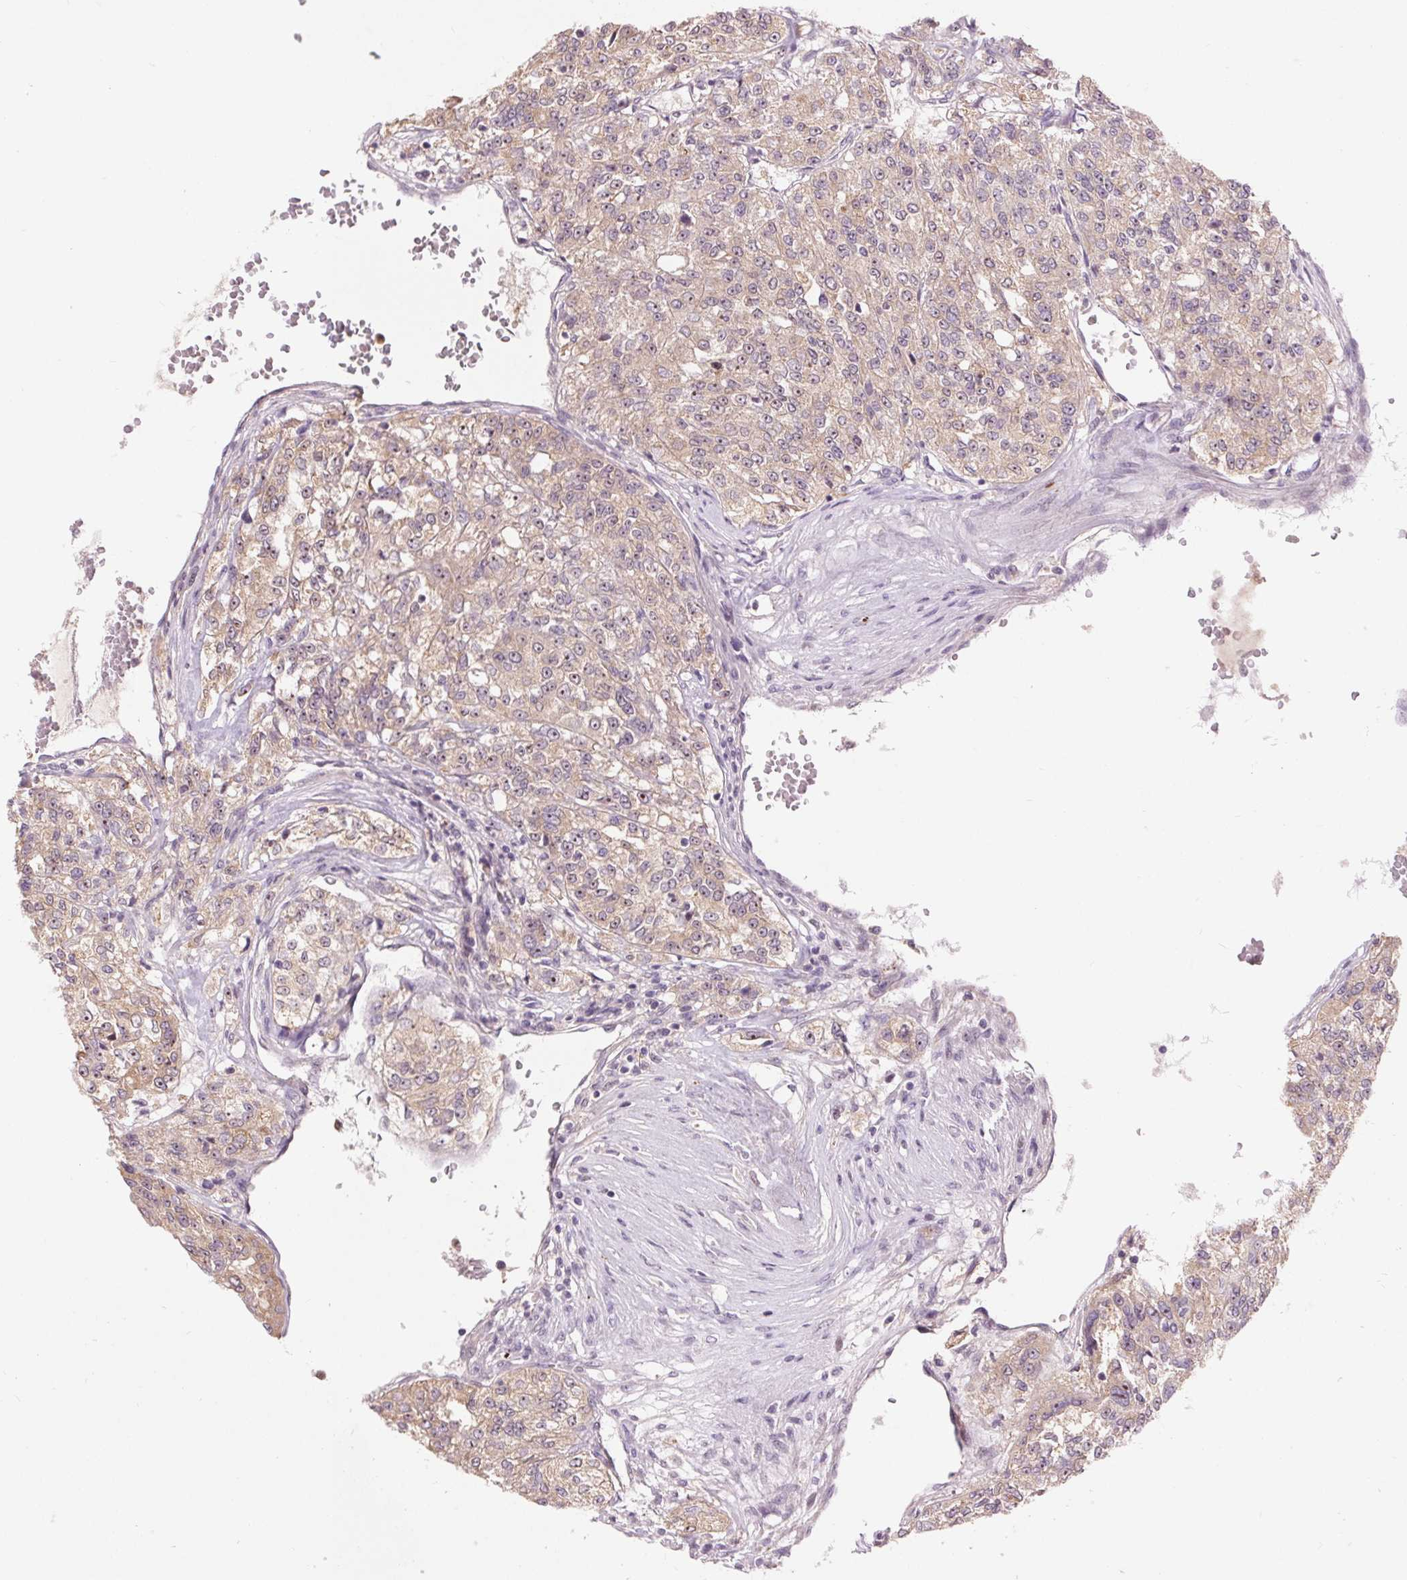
{"staining": {"intensity": "weak", "quantity": "25%-75%", "location": "cytoplasmic/membranous"}, "tissue": "renal cancer", "cell_type": "Tumor cells", "image_type": "cancer", "snomed": [{"axis": "morphology", "description": "Adenocarcinoma, NOS"}, {"axis": "topography", "description": "Kidney"}], "caption": "Human renal cancer stained with a protein marker displays weak staining in tumor cells.", "gene": "RANBP3L", "patient": {"sex": "female", "age": 63}}